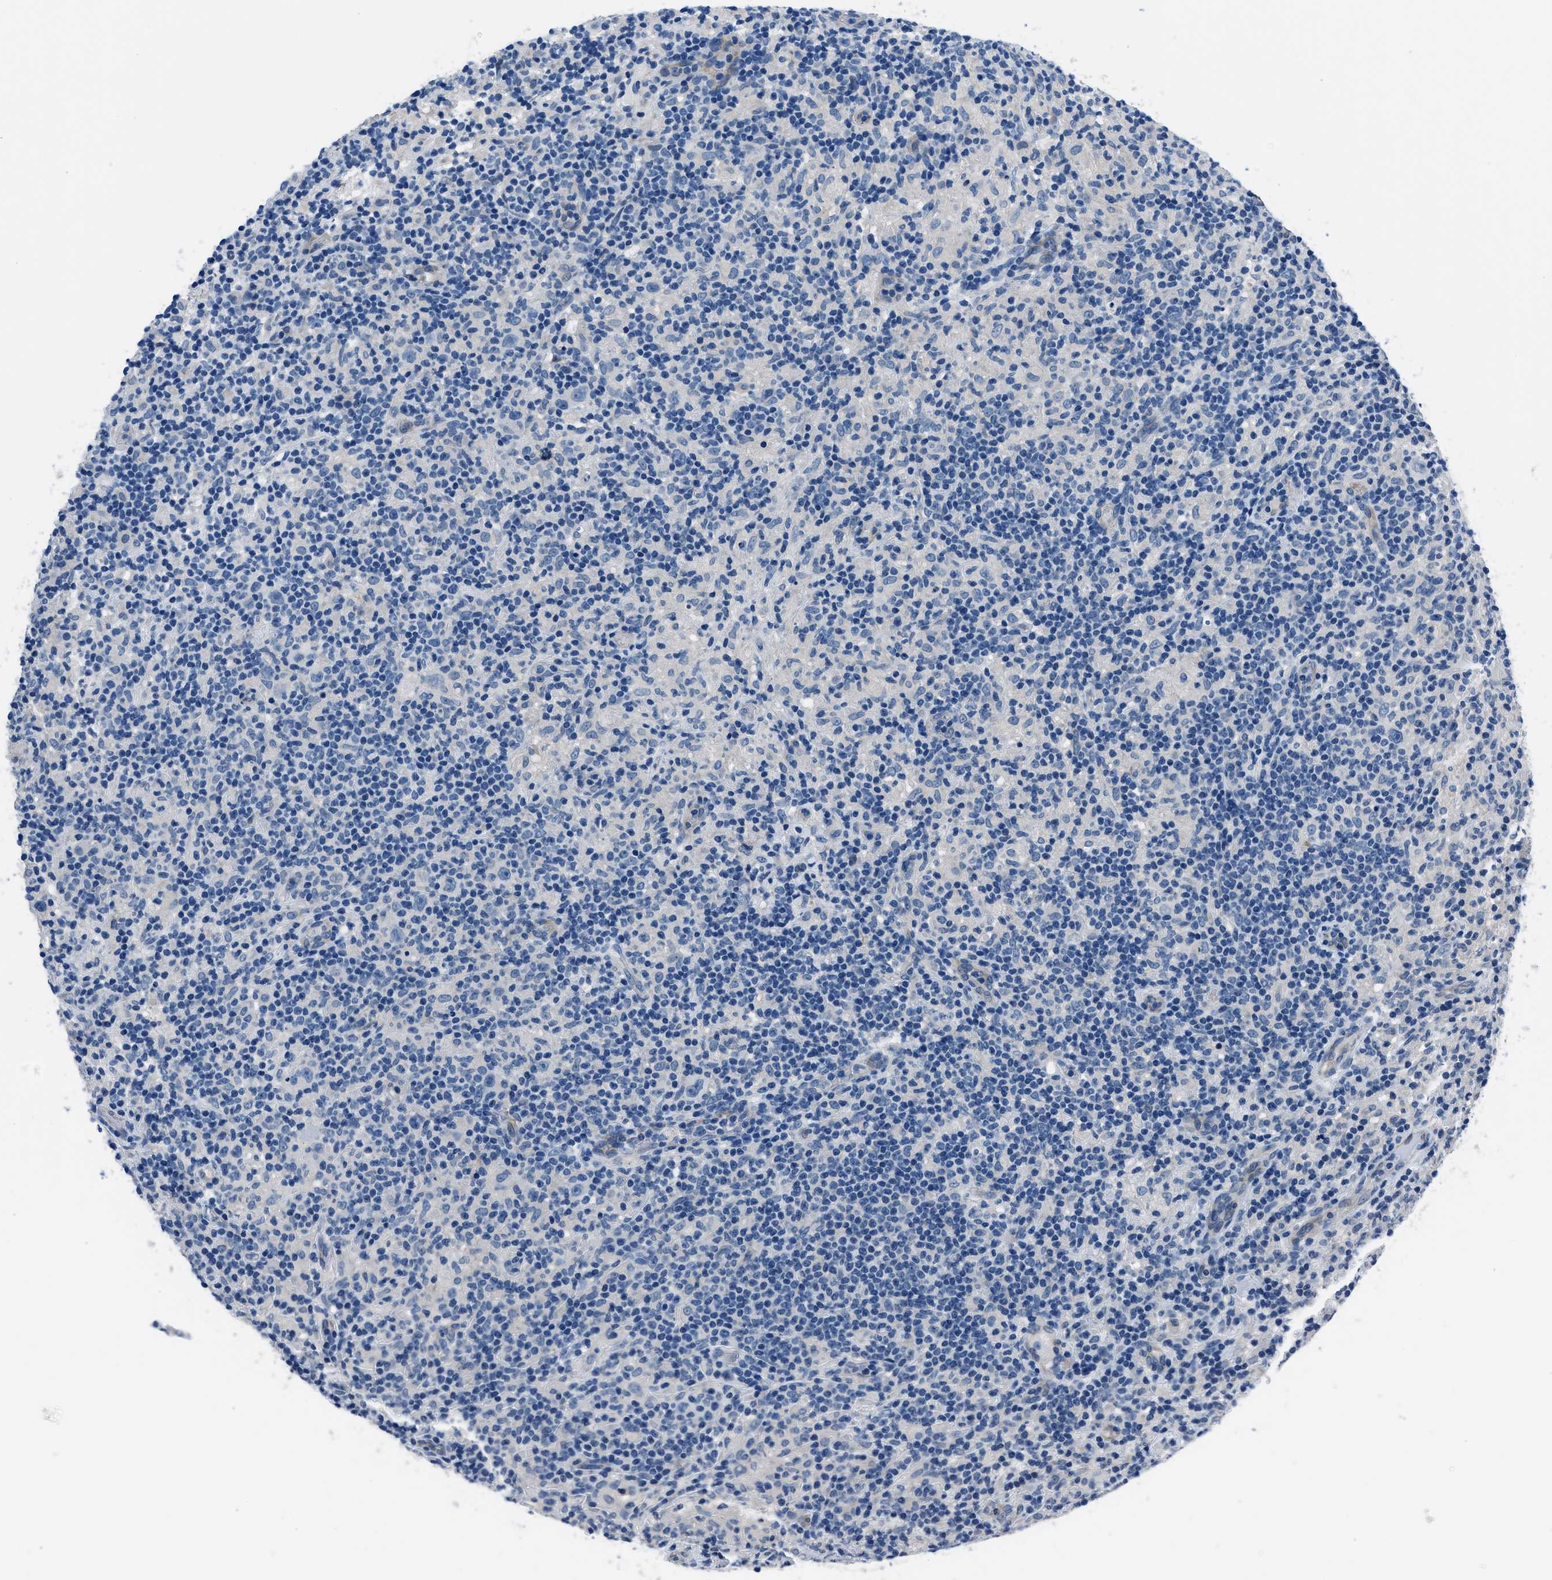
{"staining": {"intensity": "negative", "quantity": "none", "location": "none"}, "tissue": "lymphoma", "cell_type": "Tumor cells", "image_type": "cancer", "snomed": [{"axis": "morphology", "description": "Hodgkin's disease, NOS"}, {"axis": "topography", "description": "Lymph node"}], "caption": "Immunohistochemistry histopathology image of human lymphoma stained for a protein (brown), which reveals no staining in tumor cells. Nuclei are stained in blue.", "gene": "GJA3", "patient": {"sex": "male", "age": 70}}